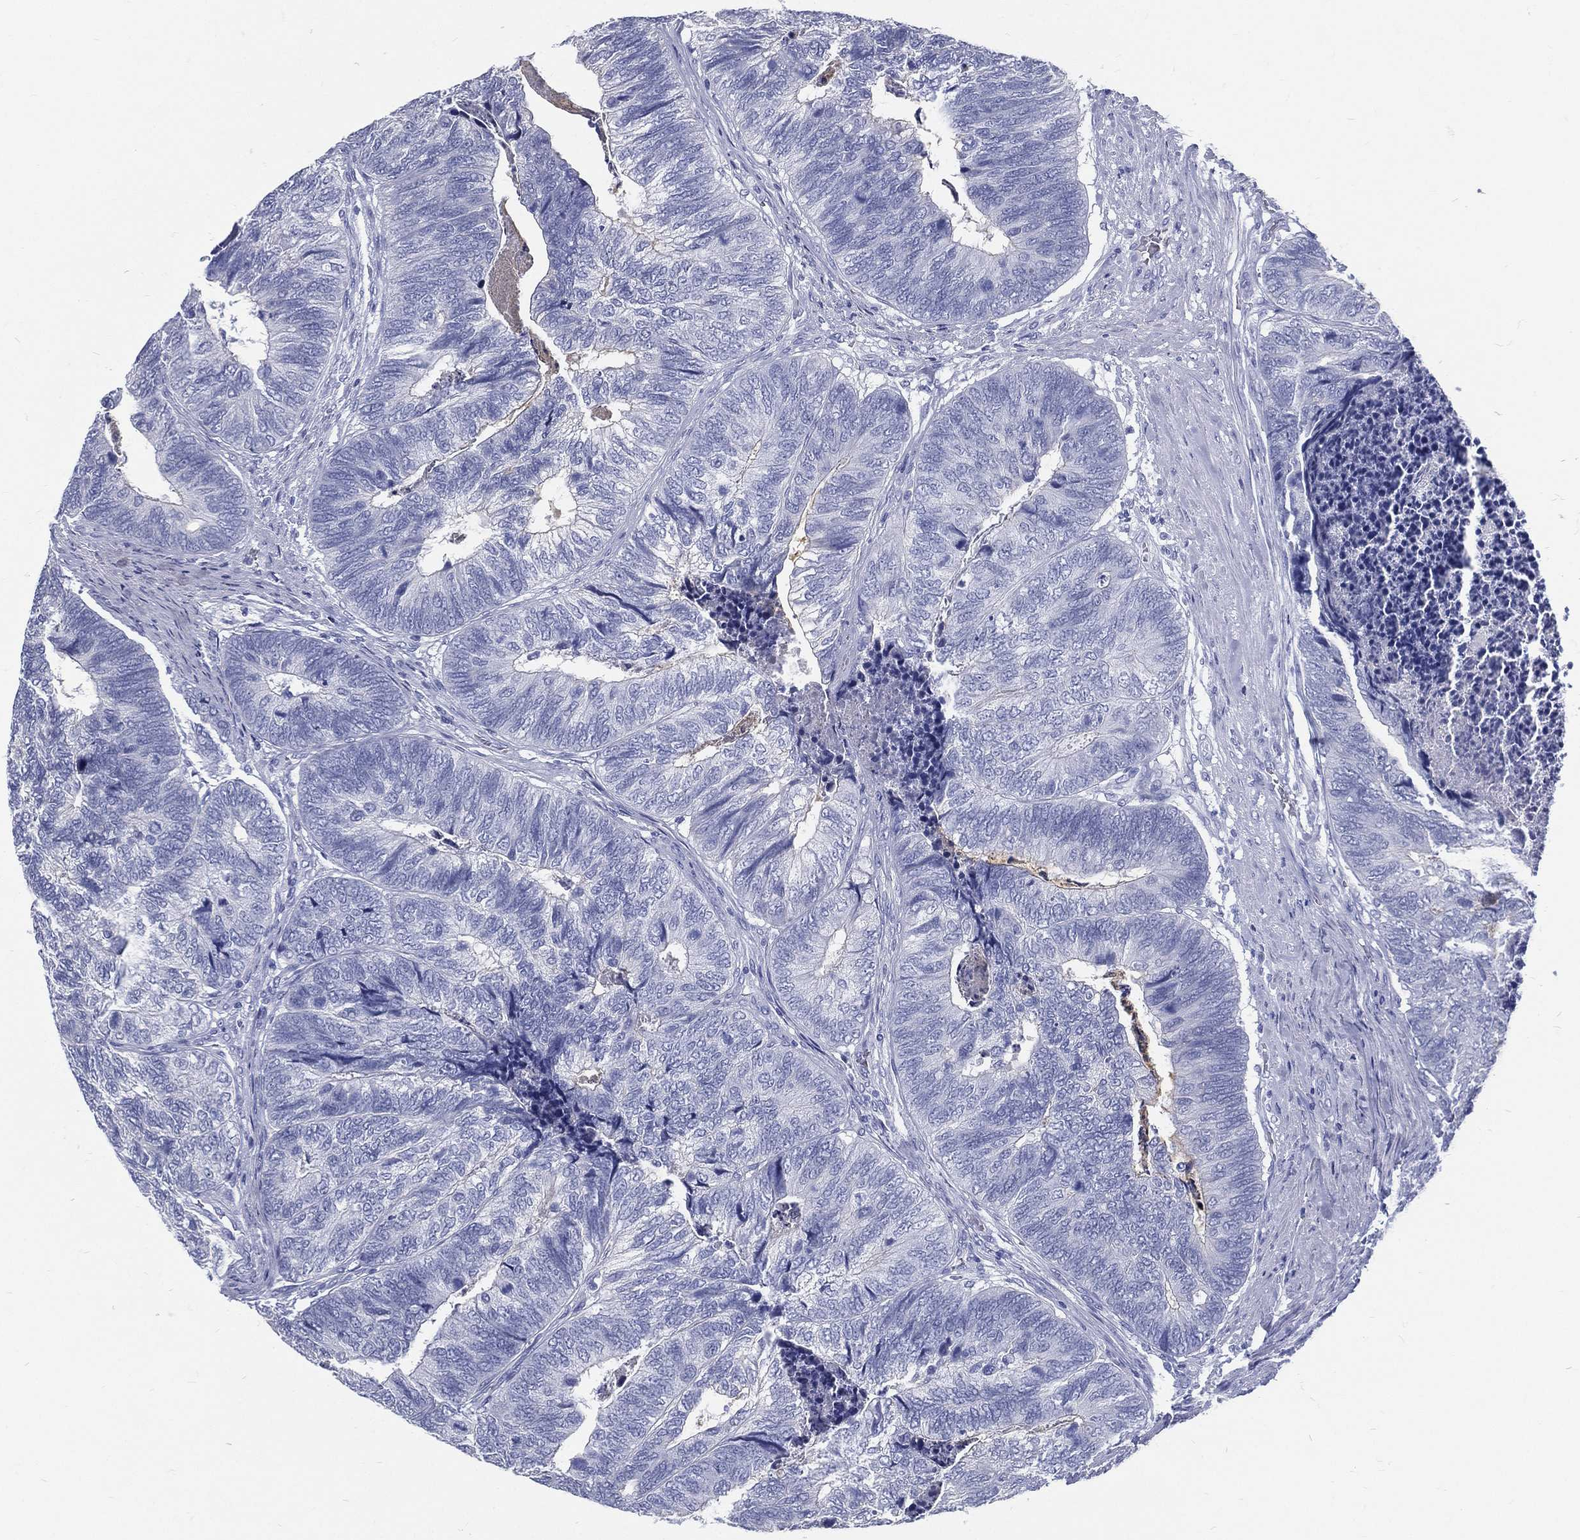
{"staining": {"intensity": "negative", "quantity": "none", "location": "none"}, "tissue": "colorectal cancer", "cell_type": "Tumor cells", "image_type": "cancer", "snomed": [{"axis": "morphology", "description": "Adenocarcinoma, NOS"}, {"axis": "topography", "description": "Colon"}], "caption": "Immunohistochemical staining of human colorectal cancer exhibits no significant expression in tumor cells.", "gene": "RSPH4A", "patient": {"sex": "female", "age": 67}}